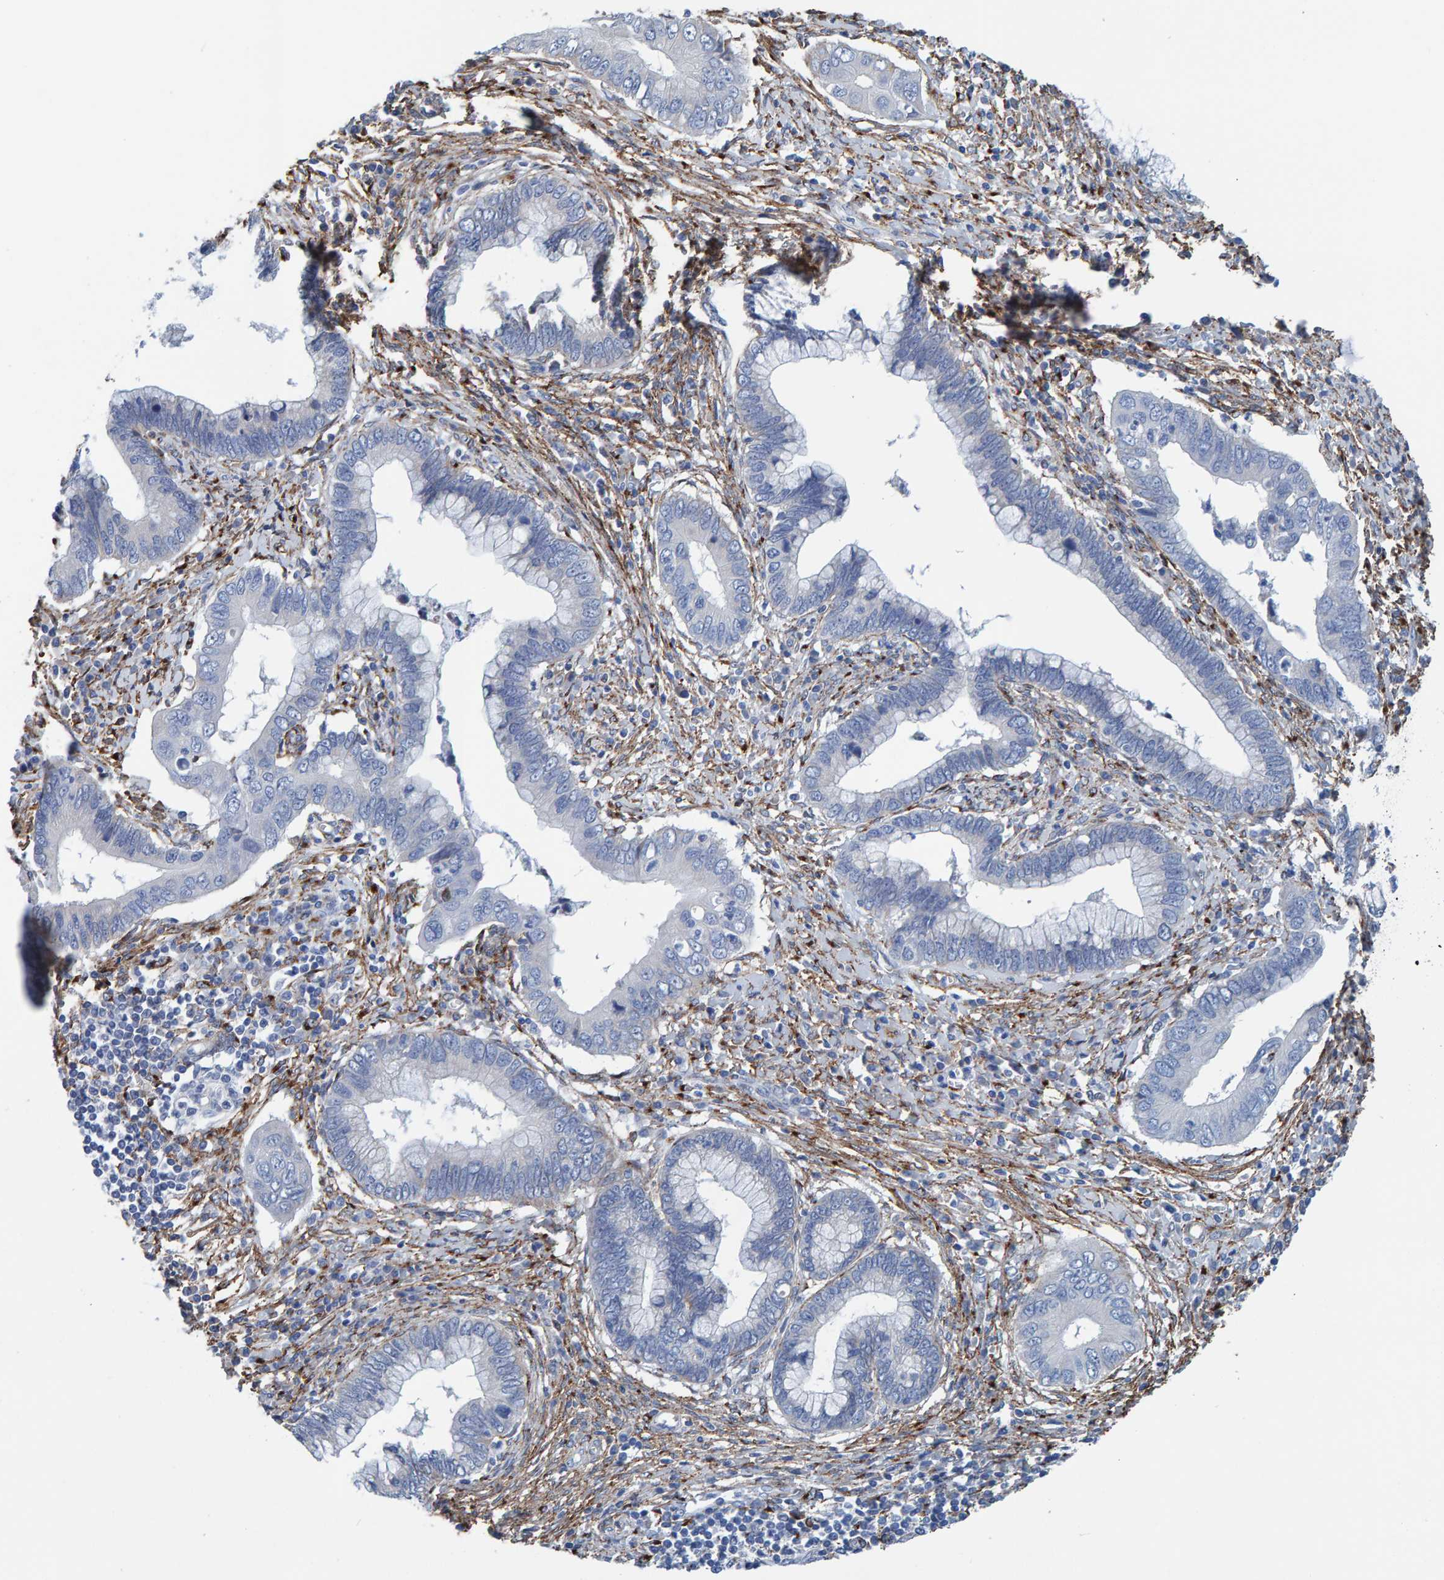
{"staining": {"intensity": "negative", "quantity": "none", "location": "none"}, "tissue": "cervical cancer", "cell_type": "Tumor cells", "image_type": "cancer", "snomed": [{"axis": "morphology", "description": "Adenocarcinoma, NOS"}, {"axis": "topography", "description": "Cervix"}], "caption": "IHC of cervical cancer exhibits no positivity in tumor cells.", "gene": "LRP1", "patient": {"sex": "female", "age": 44}}